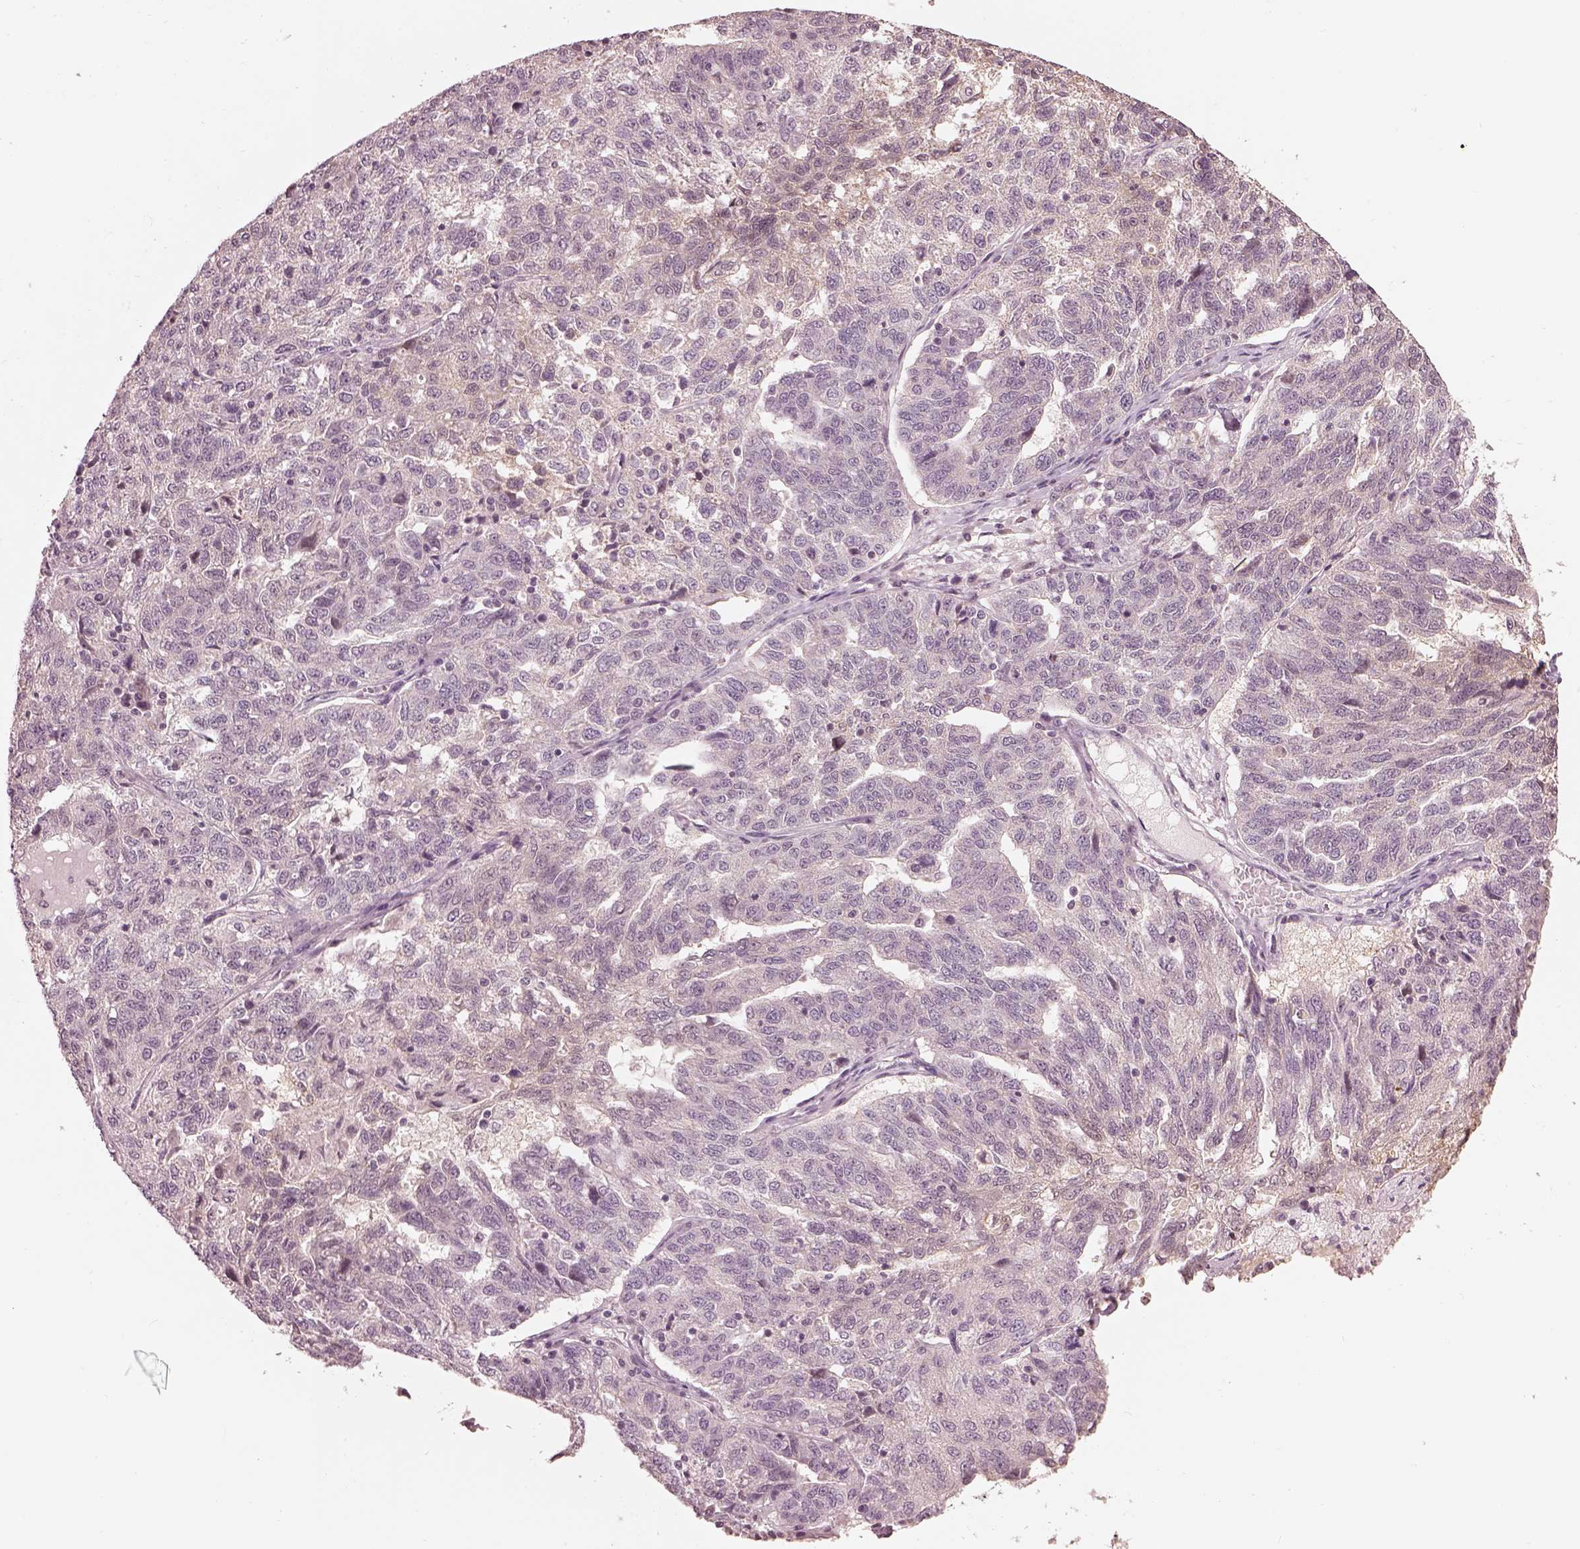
{"staining": {"intensity": "negative", "quantity": "none", "location": "none"}, "tissue": "ovarian cancer", "cell_type": "Tumor cells", "image_type": "cancer", "snomed": [{"axis": "morphology", "description": "Cystadenocarcinoma, serous, NOS"}, {"axis": "topography", "description": "Ovary"}], "caption": "Immunohistochemistry histopathology image of neoplastic tissue: human ovarian cancer (serous cystadenocarcinoma) stained with DAB (3,3'-diaminobenzidine) displays no significant protein expression in tumor cells.", "gene": "IQCG", "patient": {"sex": "female", "age": 71}}